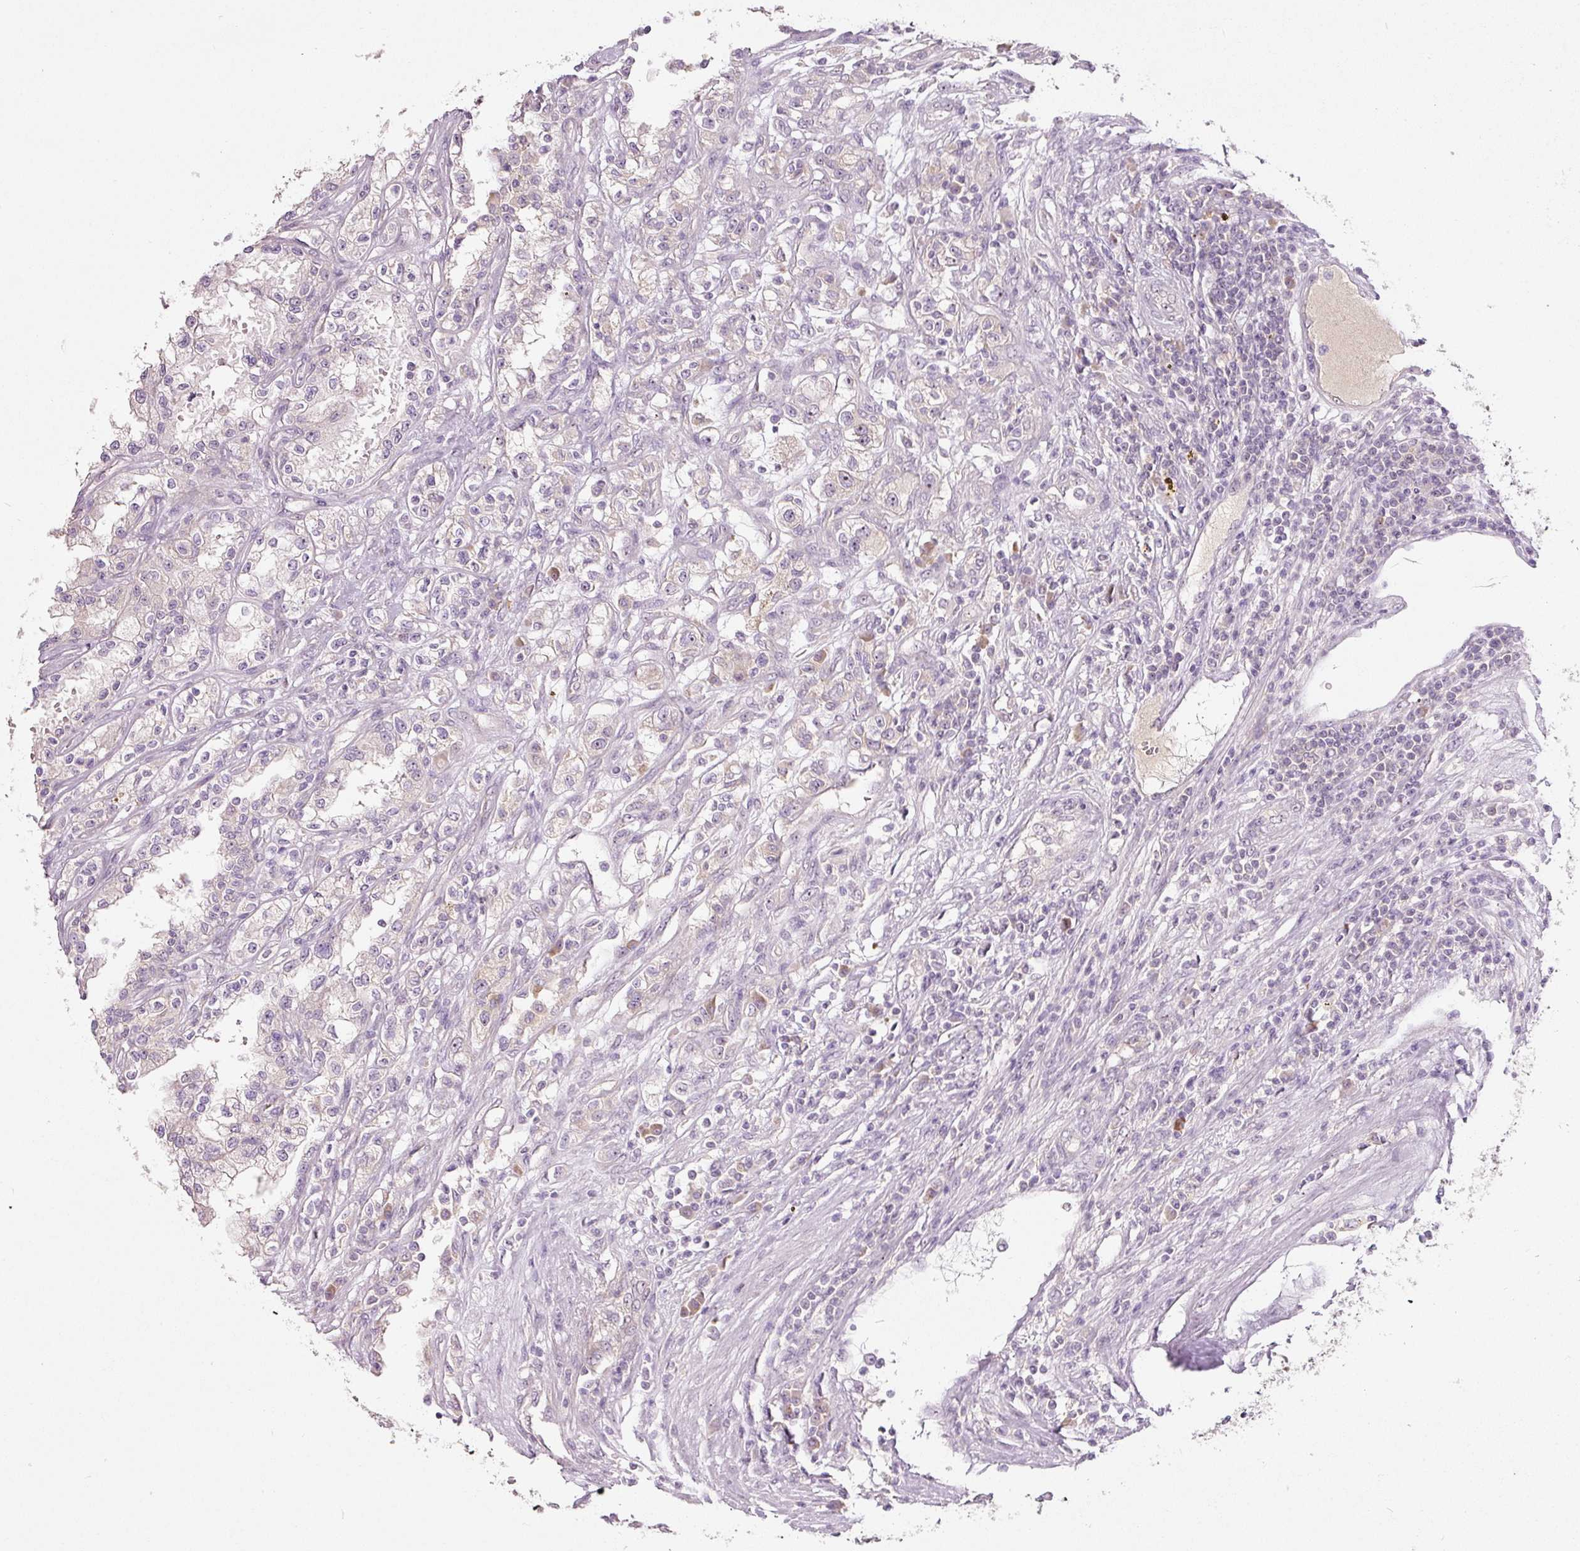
{"staining": {"intensity": "negative", "quantity": "none", "location": "none"}, "tissue": "renal cancer", "cell_type": "Tumor cells", "image_type": "cancer", "snomed": [{"axis": "morphology", "description": "Adenocarcinoma, NOS"}, {"axis": "topography", "description": "Kidney"}], "caption": "Renal cancer (adenocarcinoma) was stained to show a protein in brown. There is no significant positivity in tumor cells.", "gene": "TMEM37", "patient": {"sex": "female", "age": 52}}